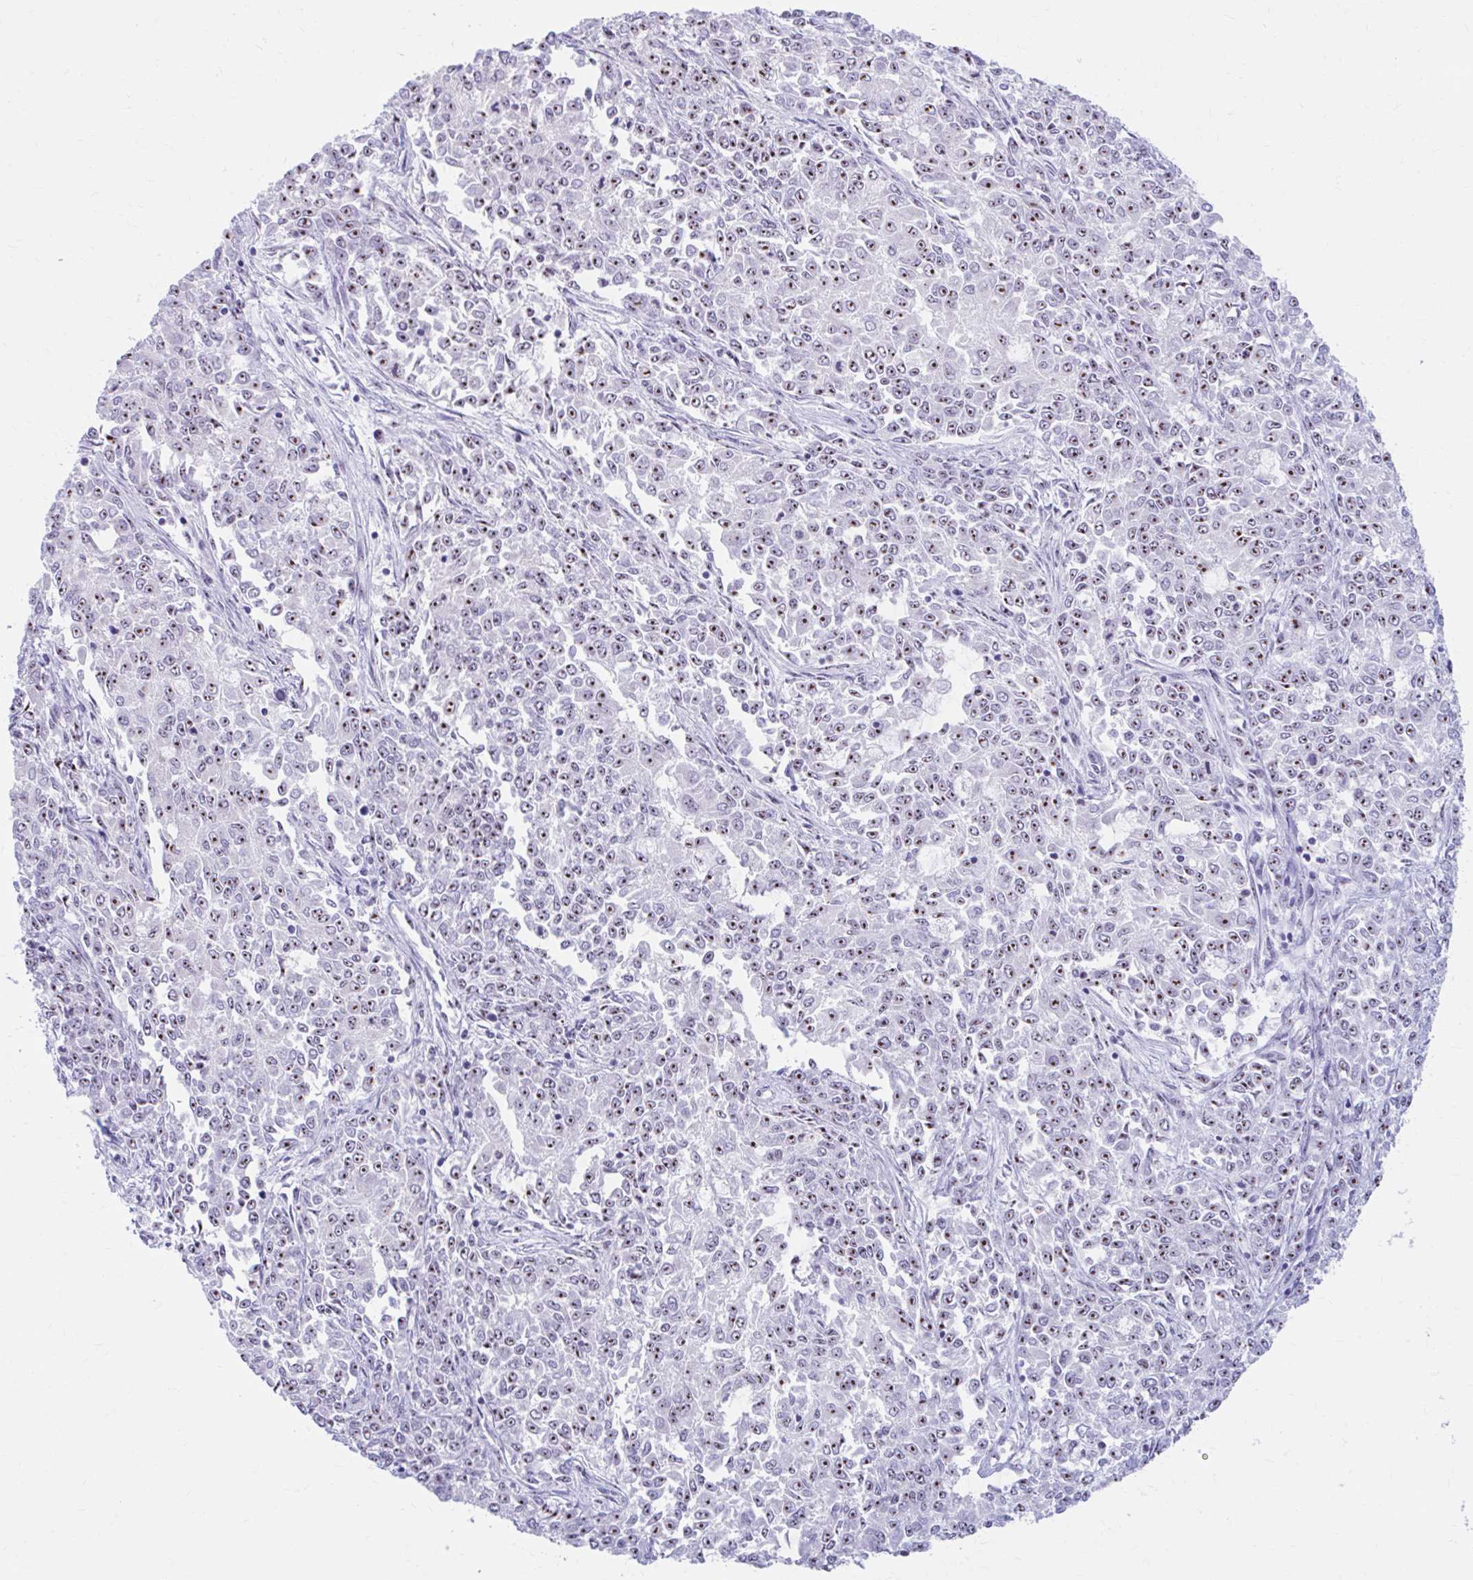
{"staining": {"intensity": "moderate", "quantity": ">75%", "location": "nuclear"}, "tissue": "endometrial cancer", "cell_type": "Tumor cells", "image_type": "cancer", "snomed": [{"axis": "morphology", "description": "Adenocarcinoma, NOS"}, {"axis": "topography", "description": "Endometrium"}], "caption": "DAB immunohistochemical staining of human endometrial cancer demonstrates moderate nuclear protein positivity in approximately >75% of tumor cells.", "gene": "FTSJ3", "patient": {"sex": "female", "age": 50}}